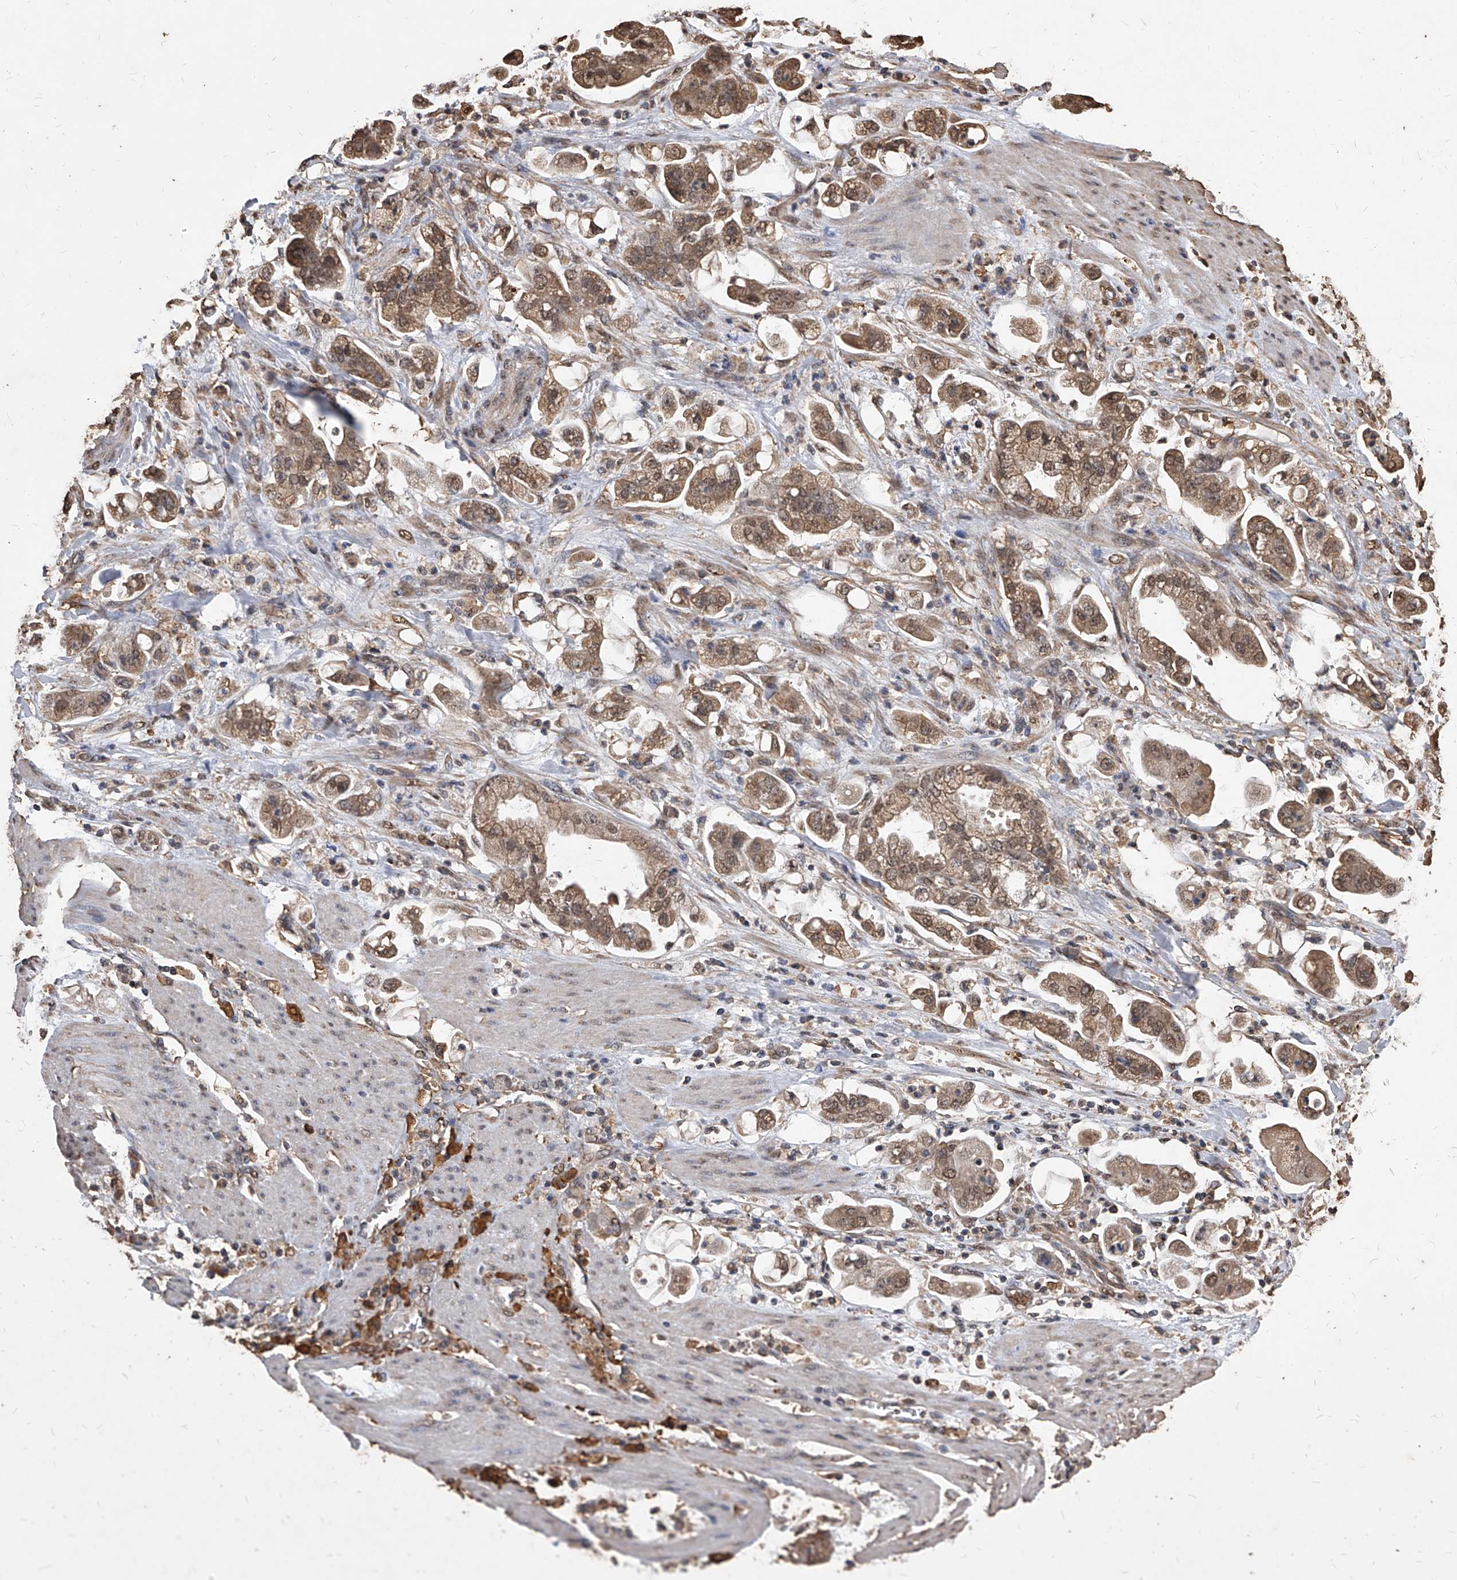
{"staining": {"intensity": "moderate", "quantity": ">75%", "location": "cytoplasmic/membranous,nuclear"}, "tissue": "stomach cancer", "cell_type": "Tumor cells", "image_type": "cancer", "snomed": [{"axis": "morphology", "description": "Adenocarcinoma, NOS"}, {"axis": "topography", "description": "Stomach"}], "caption": "Adenocarcinoma (stomach) stained for a protein (brown) displays moderate cytoplasmic/membranous and nuclear positive positivity in about >75% of tumor cells.", "gene": "FBXL4", "patient": {"sex": "male", "age": 62}}